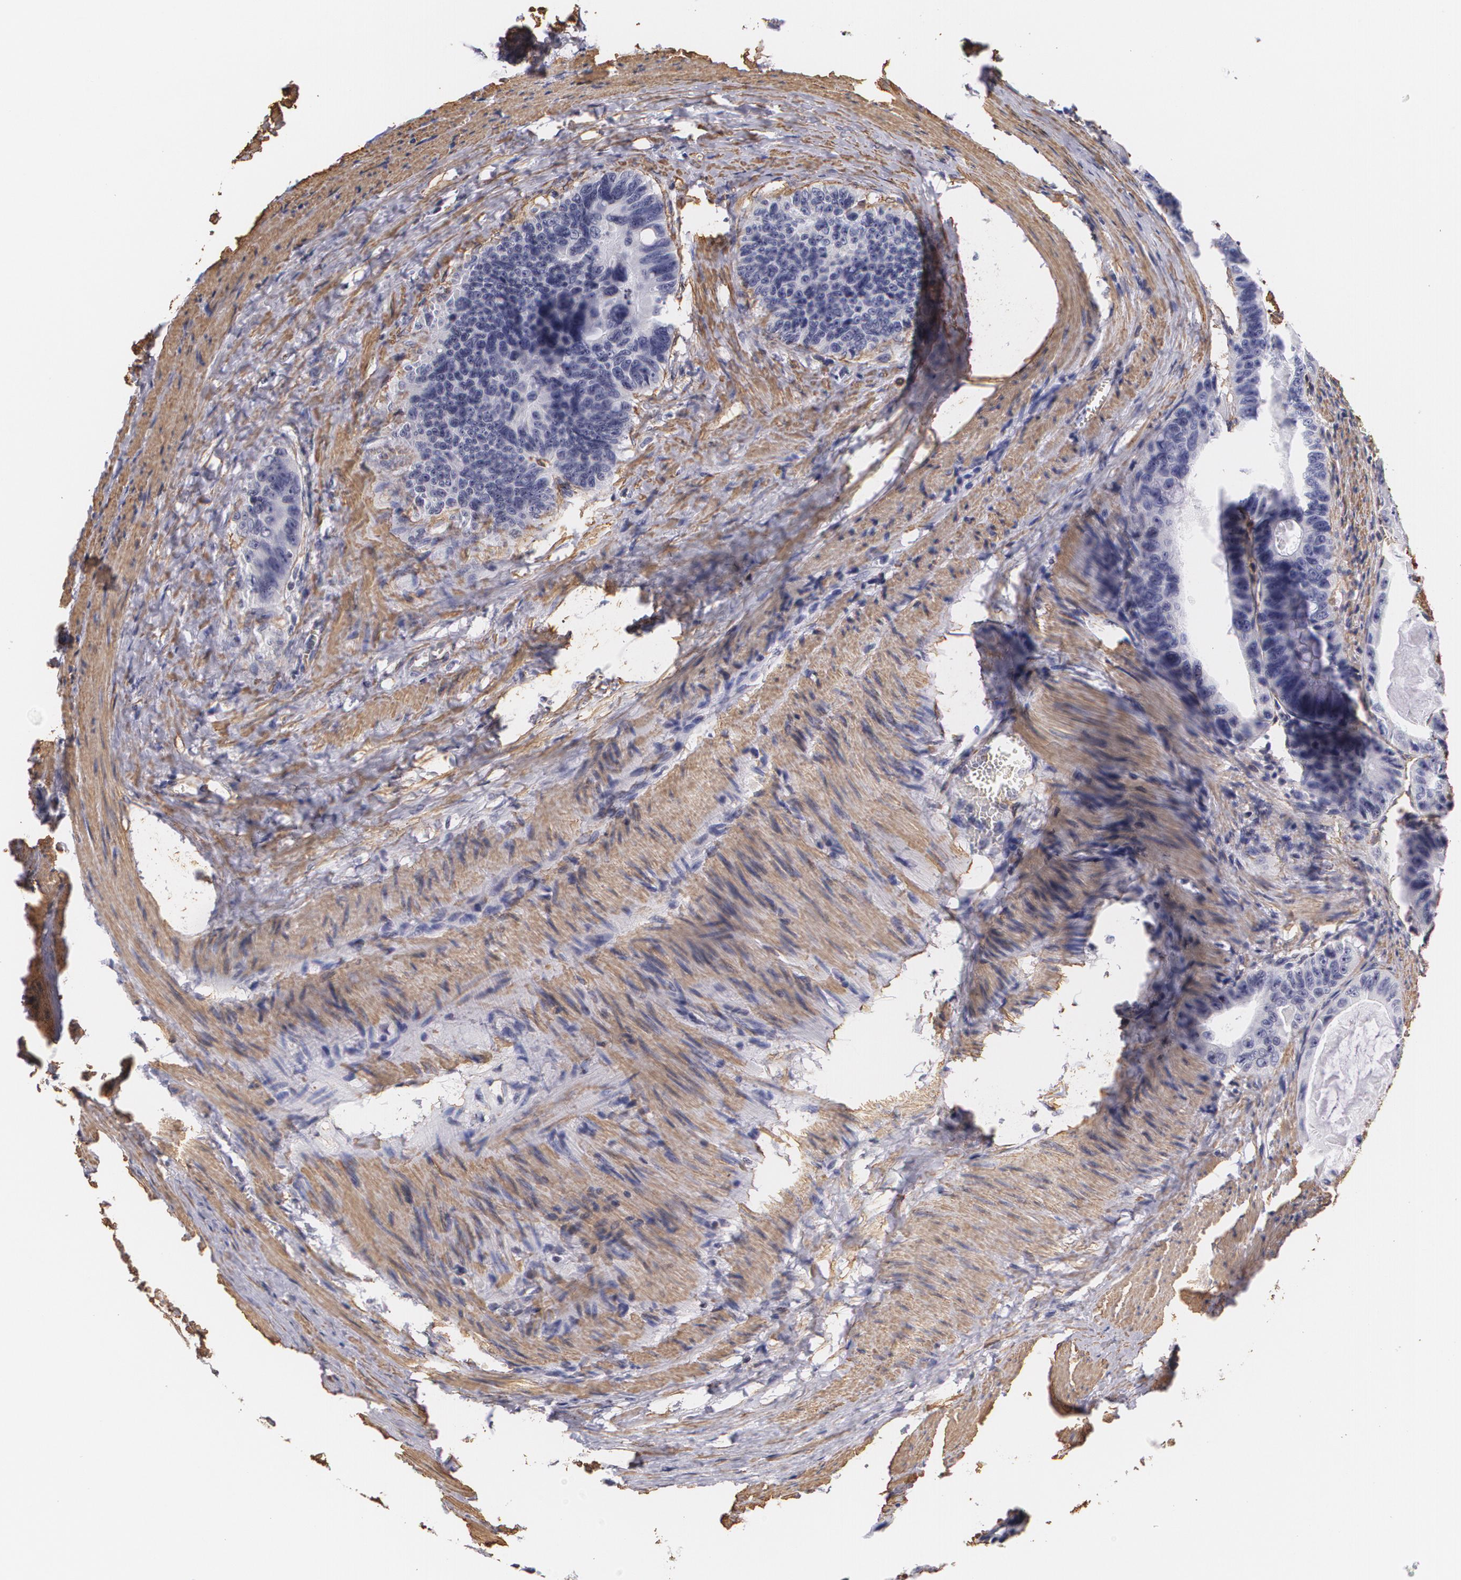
{"staining": {"intensity": "weak", "quantity": "<25%", "location": "cytoplasmic/membranous"}, "tissue": "colorectal cancer", "cell_type": "Tumor cells", "image_type": "cancer", "snomed": [{"axis": "morphology", "description": "Adenocarcinoma, NOS"}, {"axis": "topography", "description": "Colon"}], "caption": "IHC of human colorectal adenocarcinoma shows no expression in tumor cells. (DAB immunohistochemistry (IHC) visualized using brightfield microscopy, high magnification).", "gene": "VAMP1", "patient": {"sex": "female", "age": 55}}